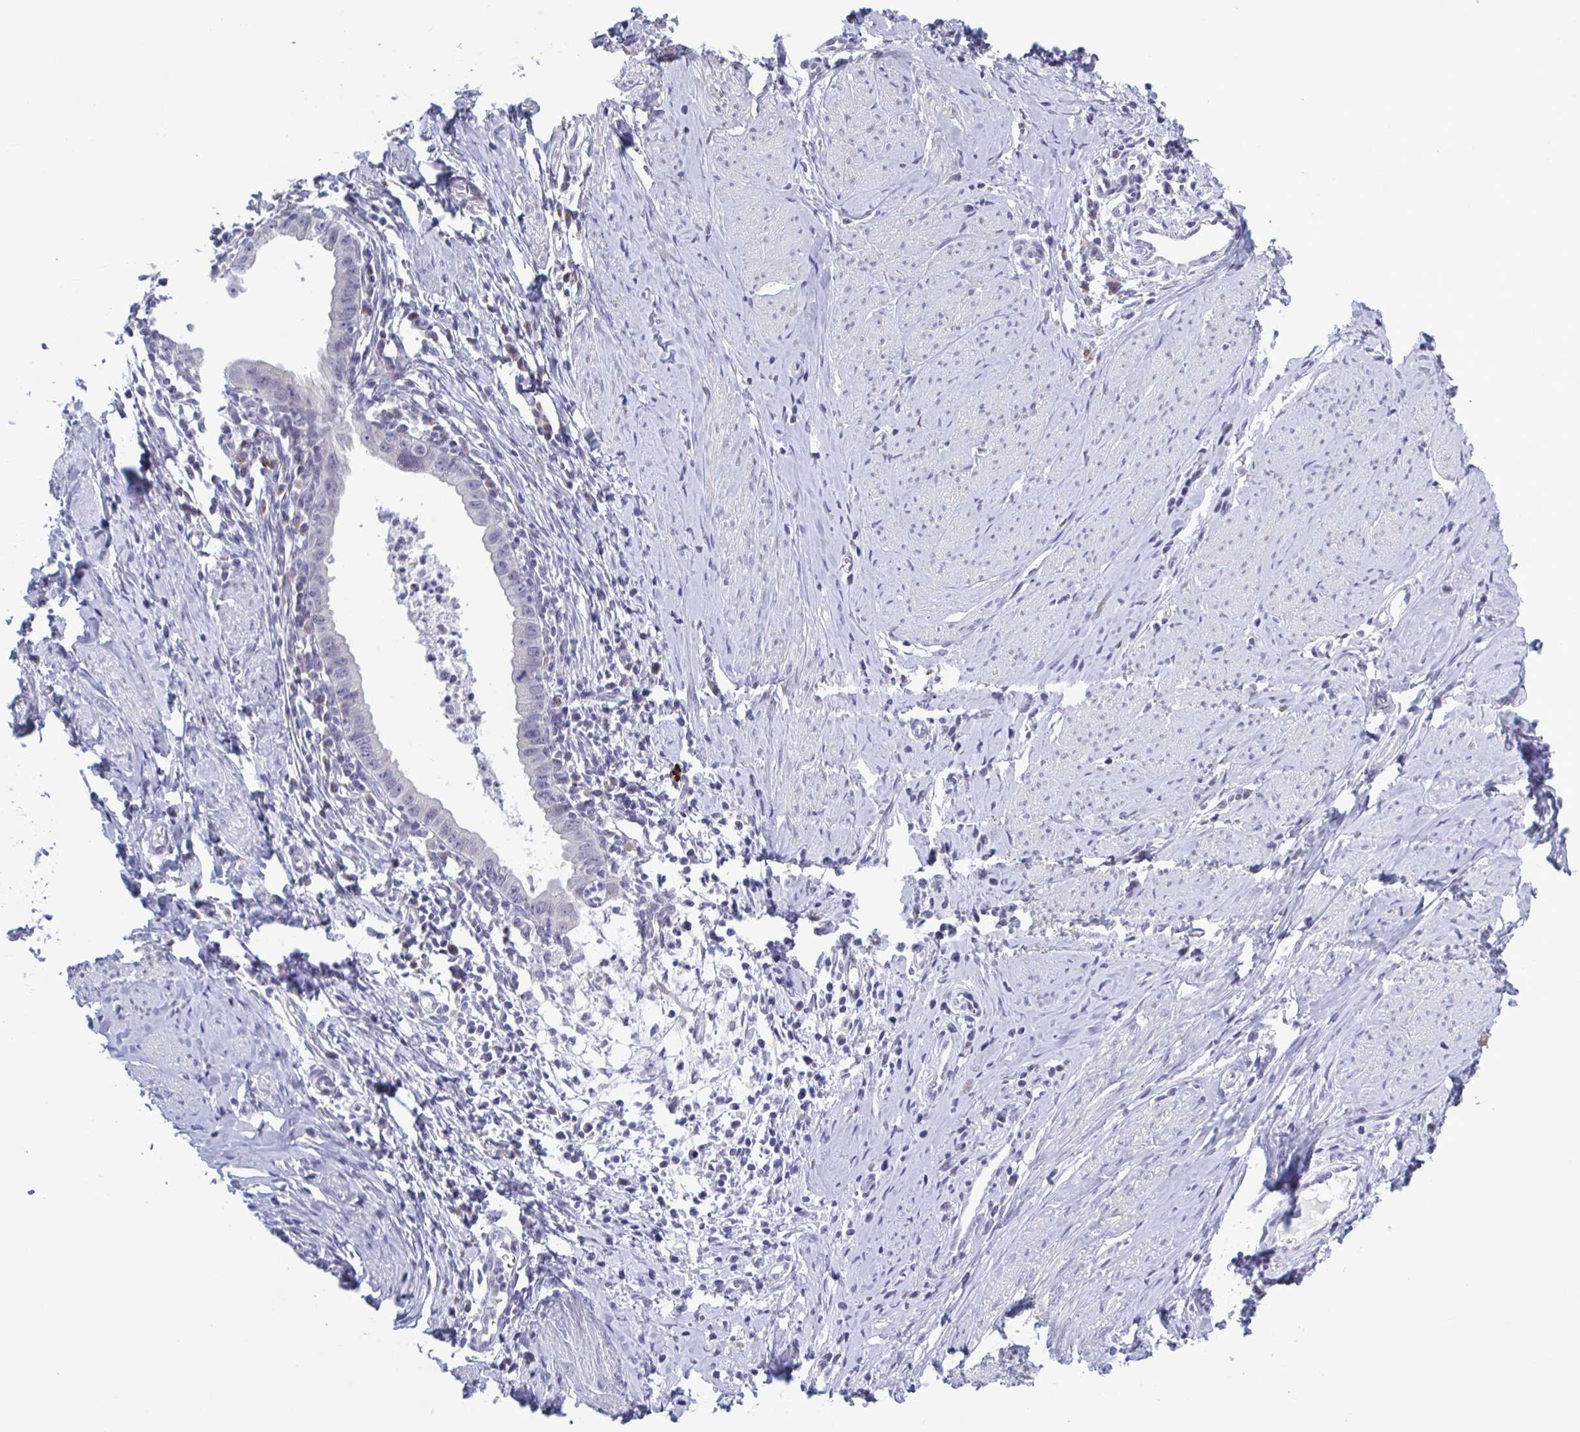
{"staining": {"intensity": "negative", "quantity": "none", "location": "none"}, "tissue": "cervical cancer", "cell_type": "Tumor cells", "image_type": "cancer", "snomed": [{"axis": "morphology", "description": "Adenocarcinoma, NOS"}, {"axis": "topography", "description": "Cervix"}], "caption": "Tumor cells show no significant protein expression in cervical cancer.", "gene": "HSD11B2", "patient": {"sex": "female", "age": 36}}